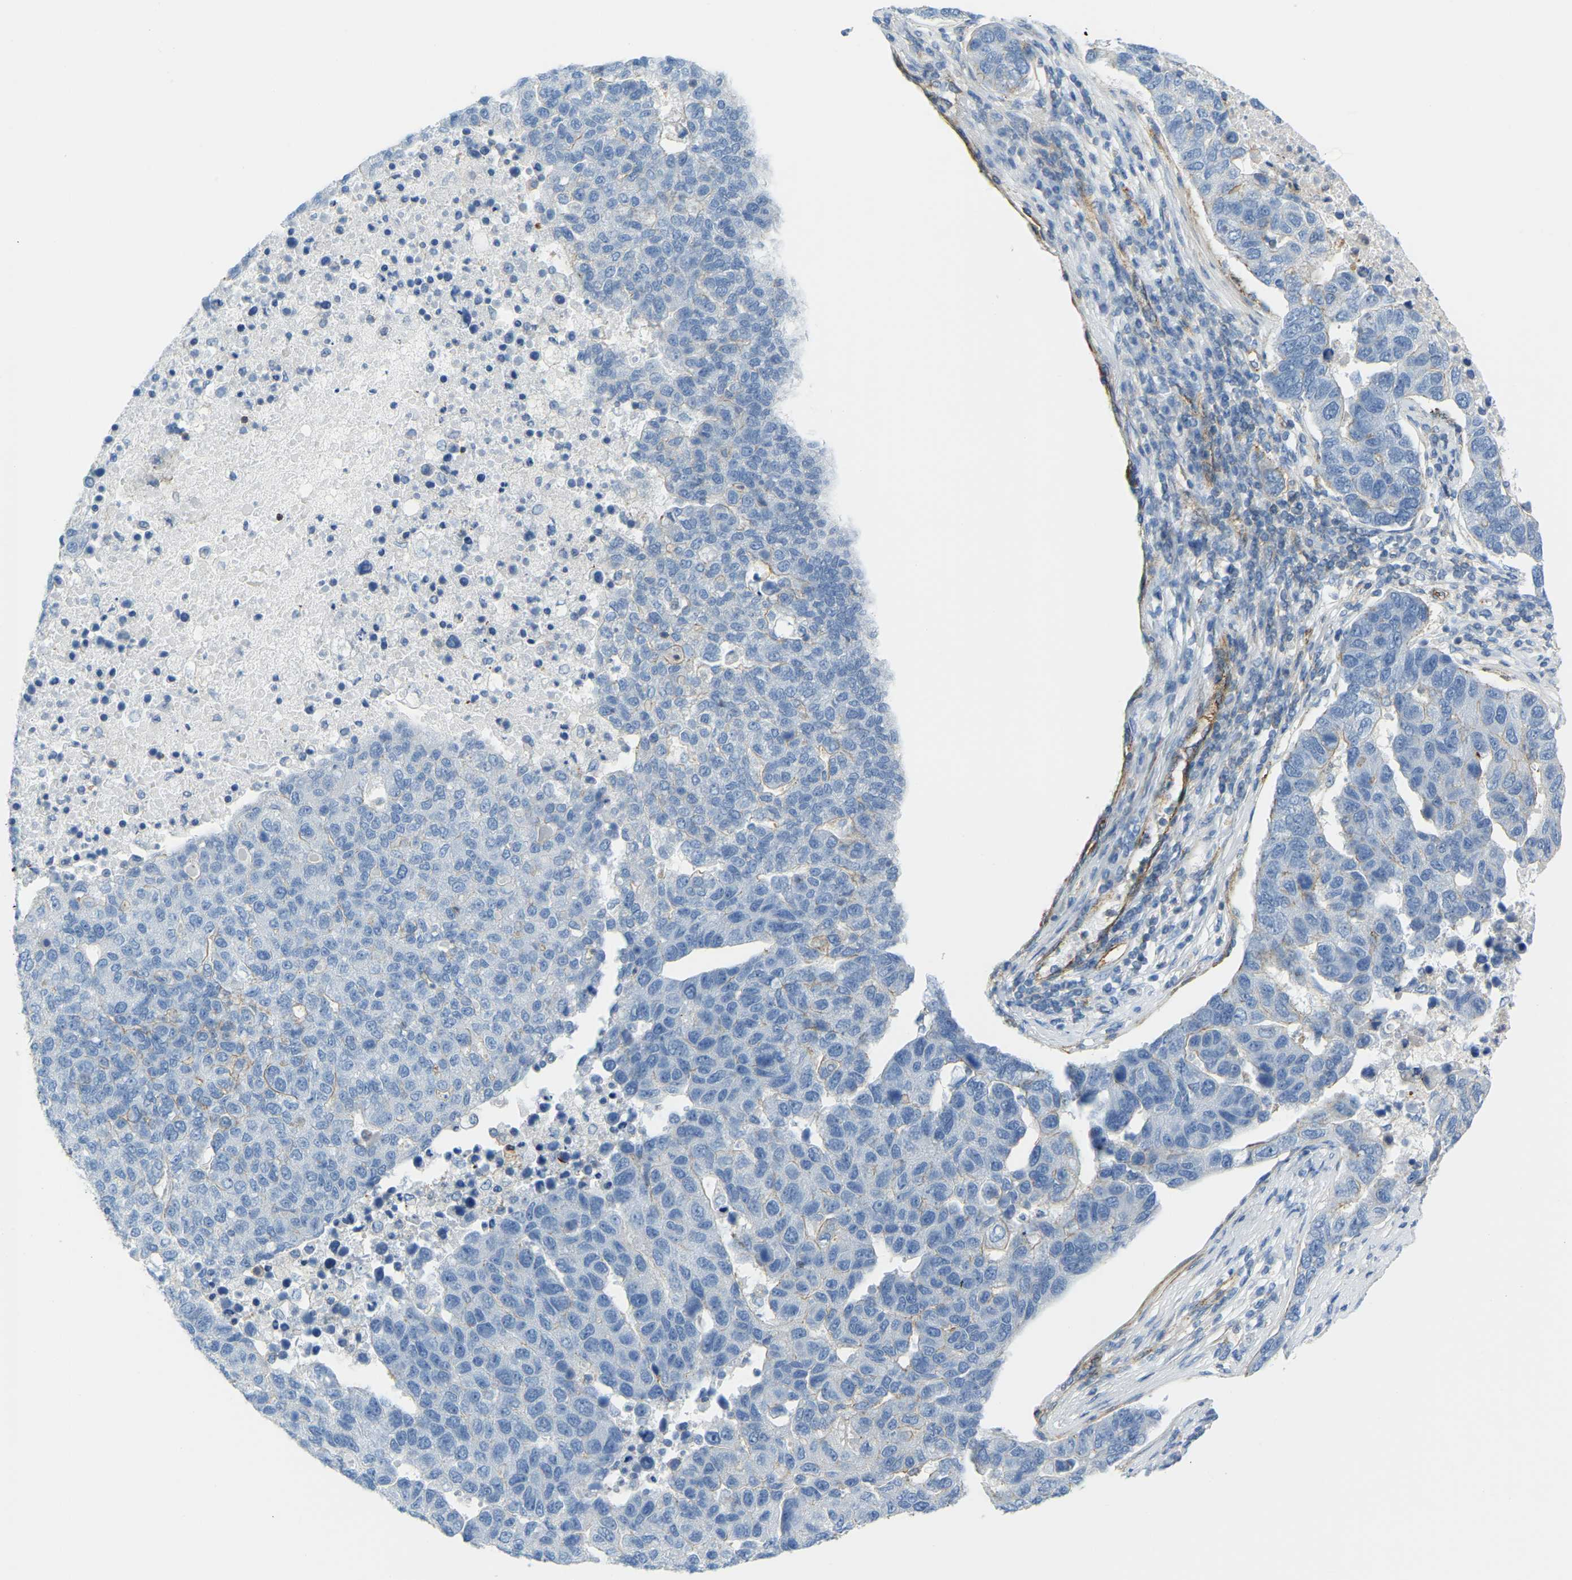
{"staining": {"intensity": "negative", "quantity": "none", "location": "none"}, "tissue": "pancreatic cancer", "cell_type": "Tumor cells", "image_type": "cancer", "snomed": [{"axis": "morphology", "description": "Adenocarcinoma, NOS"}, {"axis": "topography", "description": "Pancreas"}], "caption": "The micrograph displays no staining of tumor cells in pancreatic cancer.", "gene": "MYL3", "patient": {"sex": "female", "age": 61}}